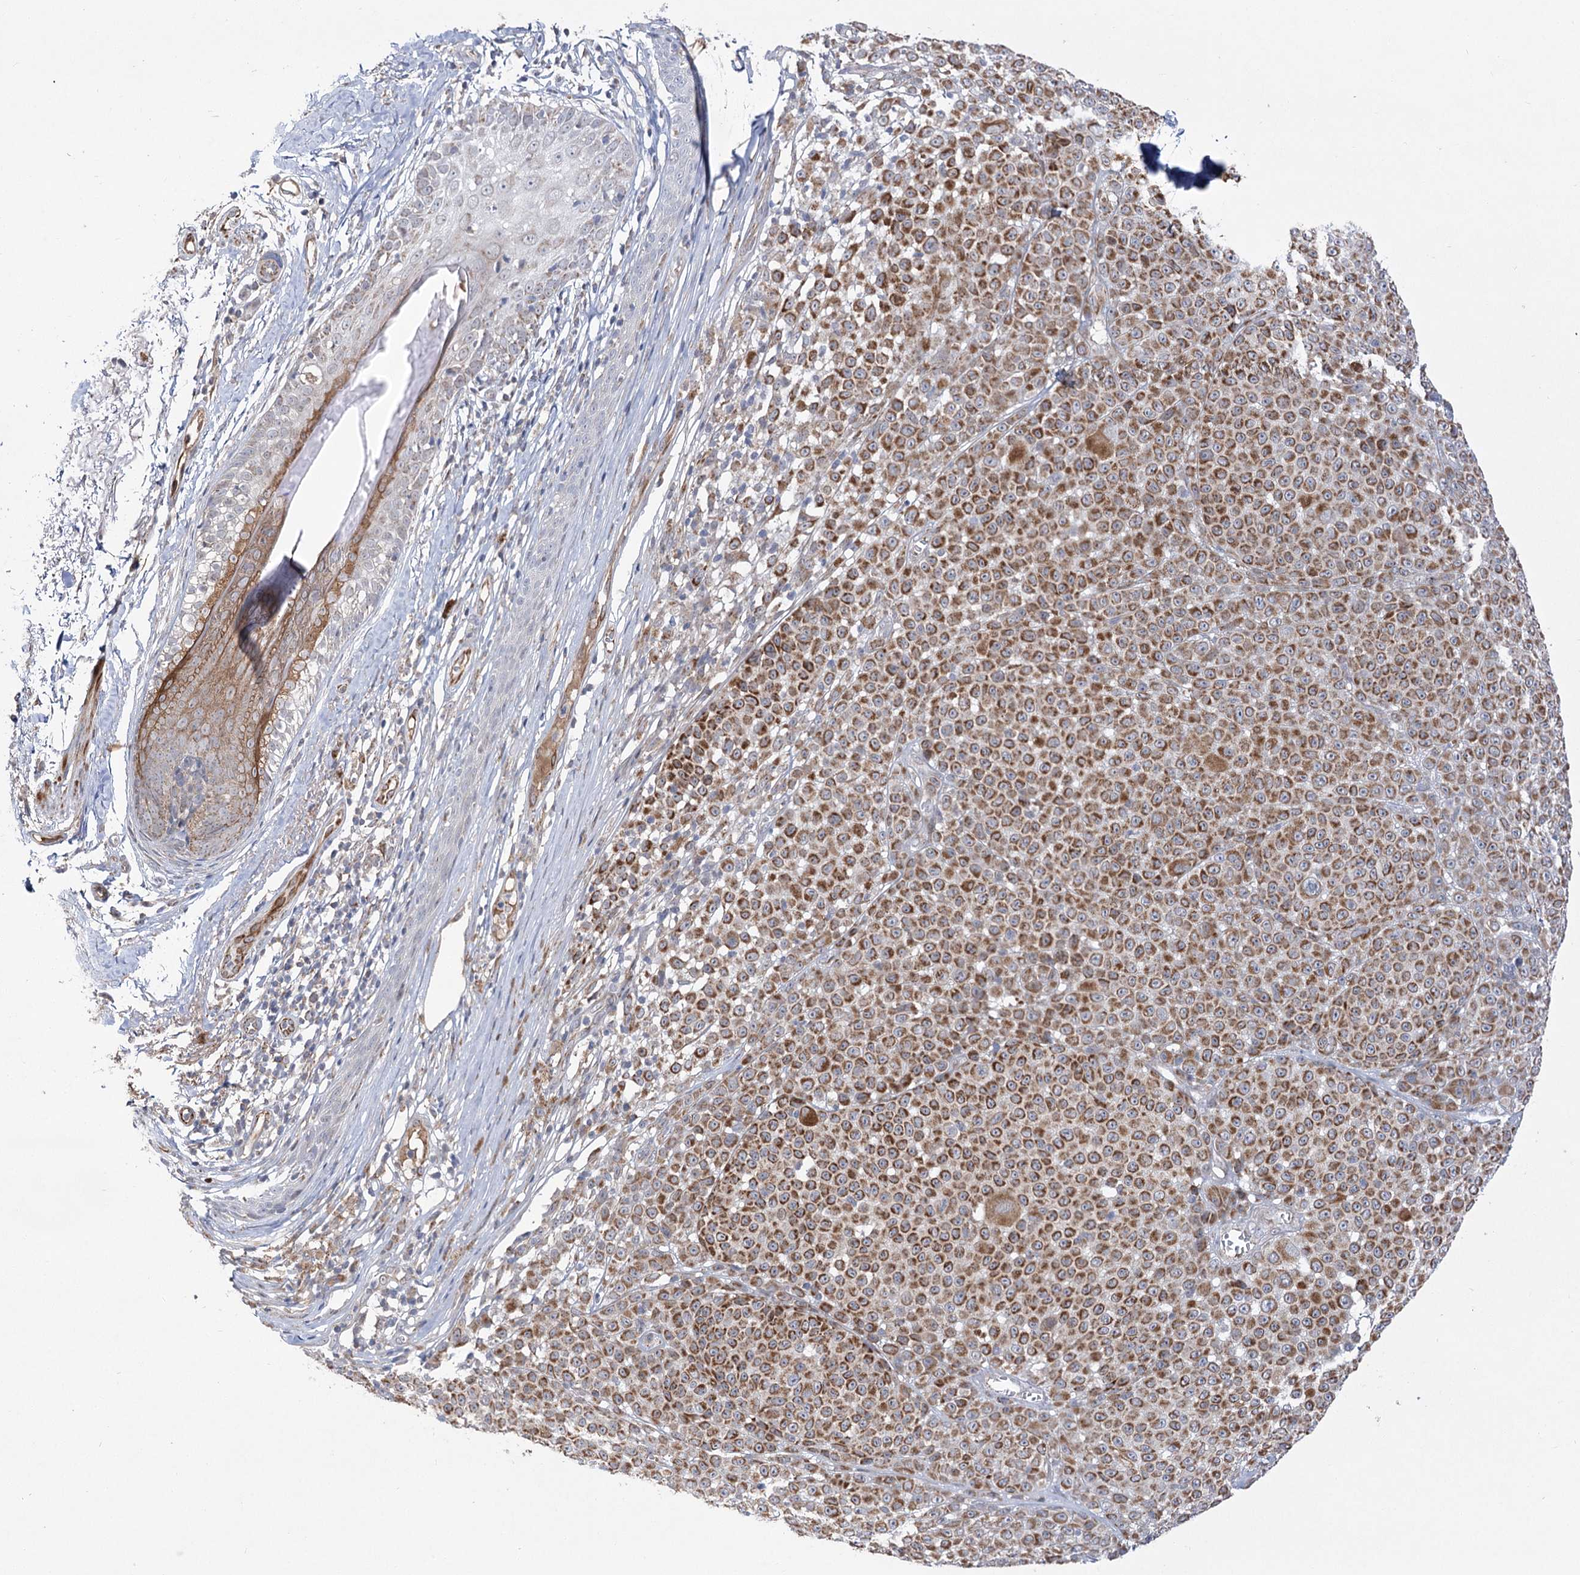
{"staining": {"intensity": "moderate", "quantity": ">75%", "location": "cytoplasmic/membranous"}, "tissue": "melanoma", "cell_type": "Tumor cells", "image_type": "cancer", "snomed": [{"axis": "morphology", "description": "Malignant melanoma, NOS"}, {"axis": "topography", "description": "Skin"}], "caption": "The image exhibits staining of malignant melanoma, revealing moderate cytoplasmic/membranous protein staining (brown color) within tumor cells. (brown staining indicates protein expression, while blue staining denotes nuclei).", "gene": "ECHDC3", "patient": {"sex": "female", "age": 94}}